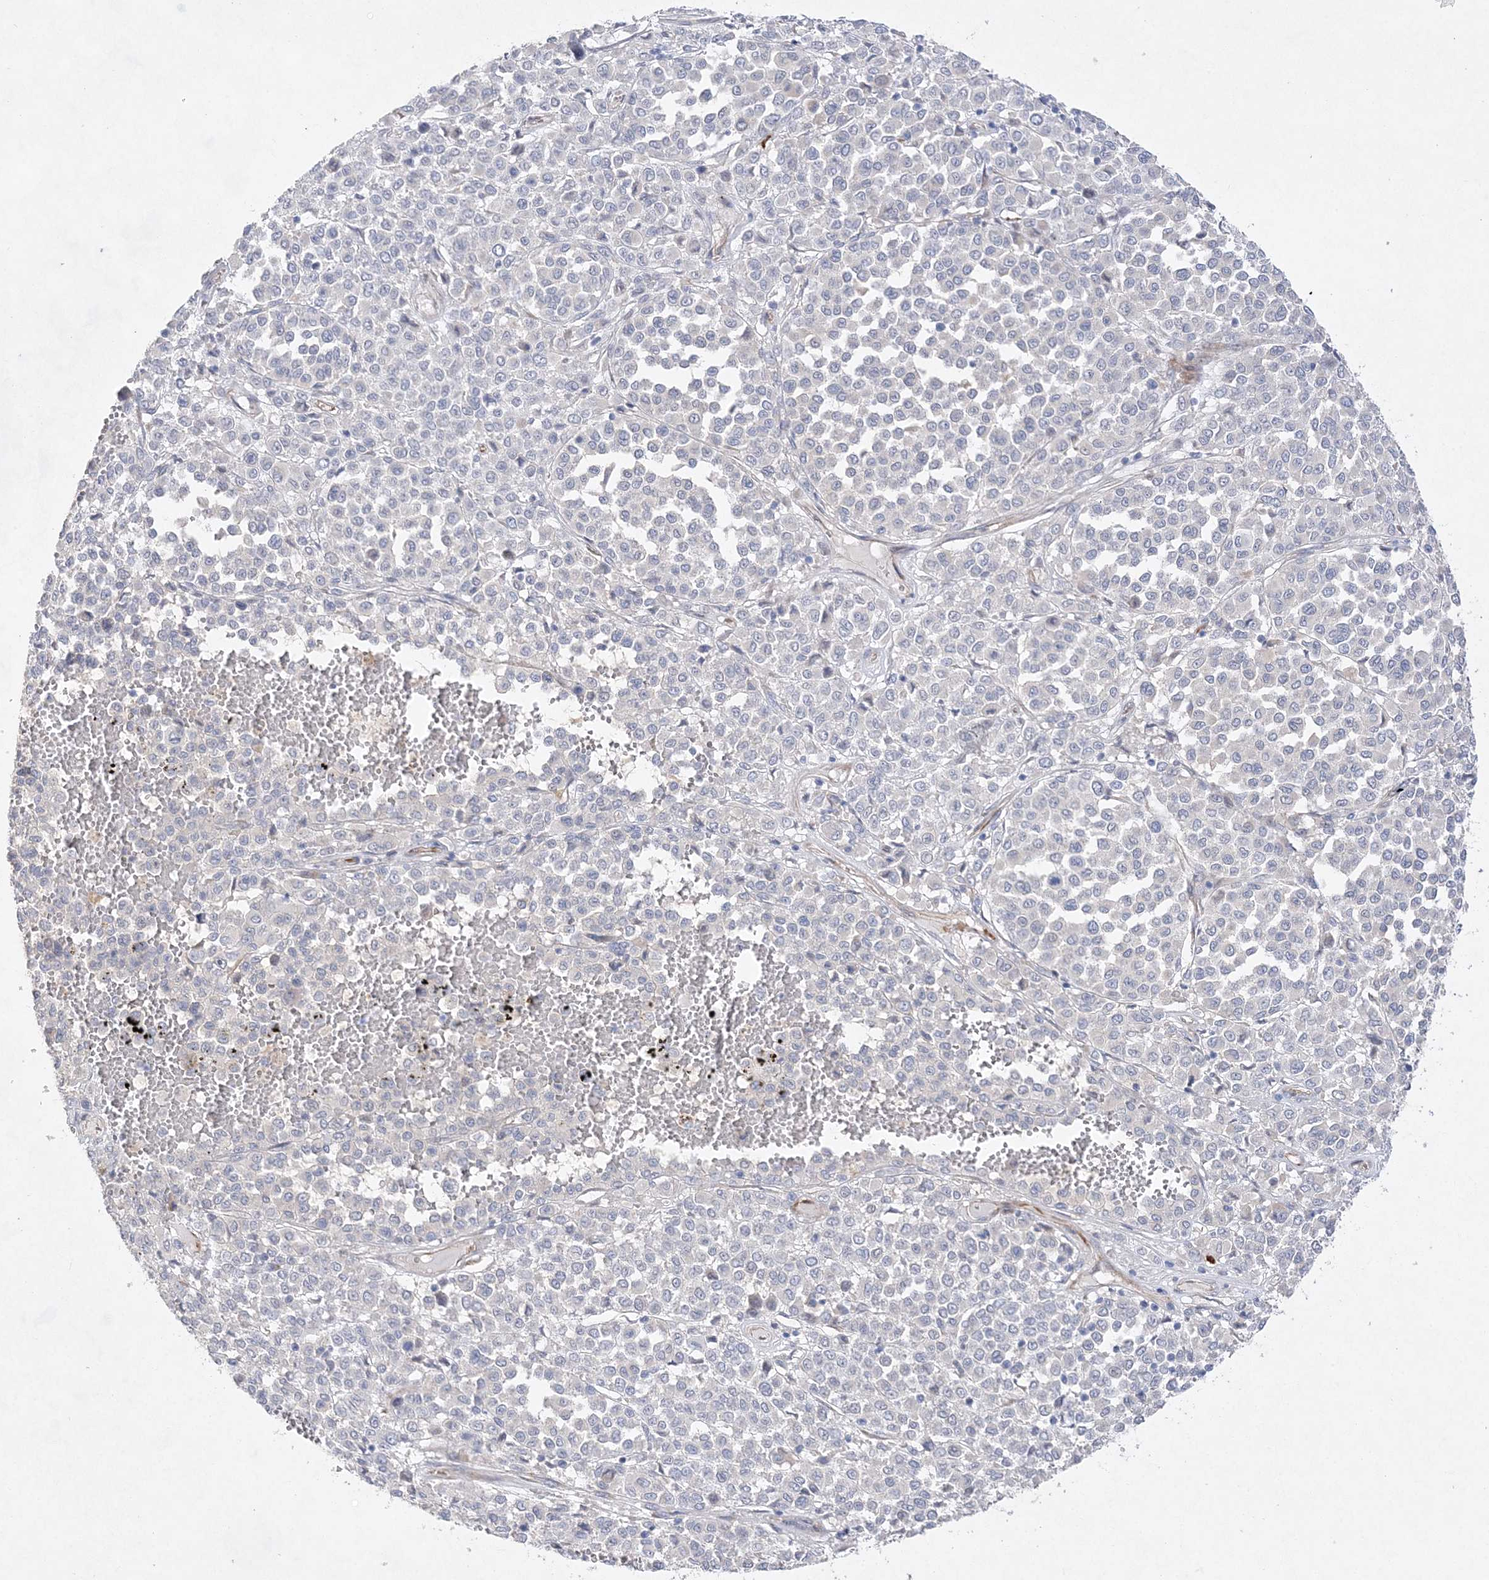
{"staining": {"intensity": "negative", "quantity": "none", "location": "none"}, "tissue": "melanoma", "cell_type": "Tumor cells", "image_type": "cancer", "snomed": [{"axis": "morphology", "description": "Malignant melanoma, Metastatic site"}, {"axis": "topography", "description": "Pancreas"}], "caption": "IHC image of human malignant melanoma (metastatic site) stained for a protein (brown), which reveals no staining in tumor cells.", "gene": "TMEM132B", "patient": {"sex": "female", "age": 30}}